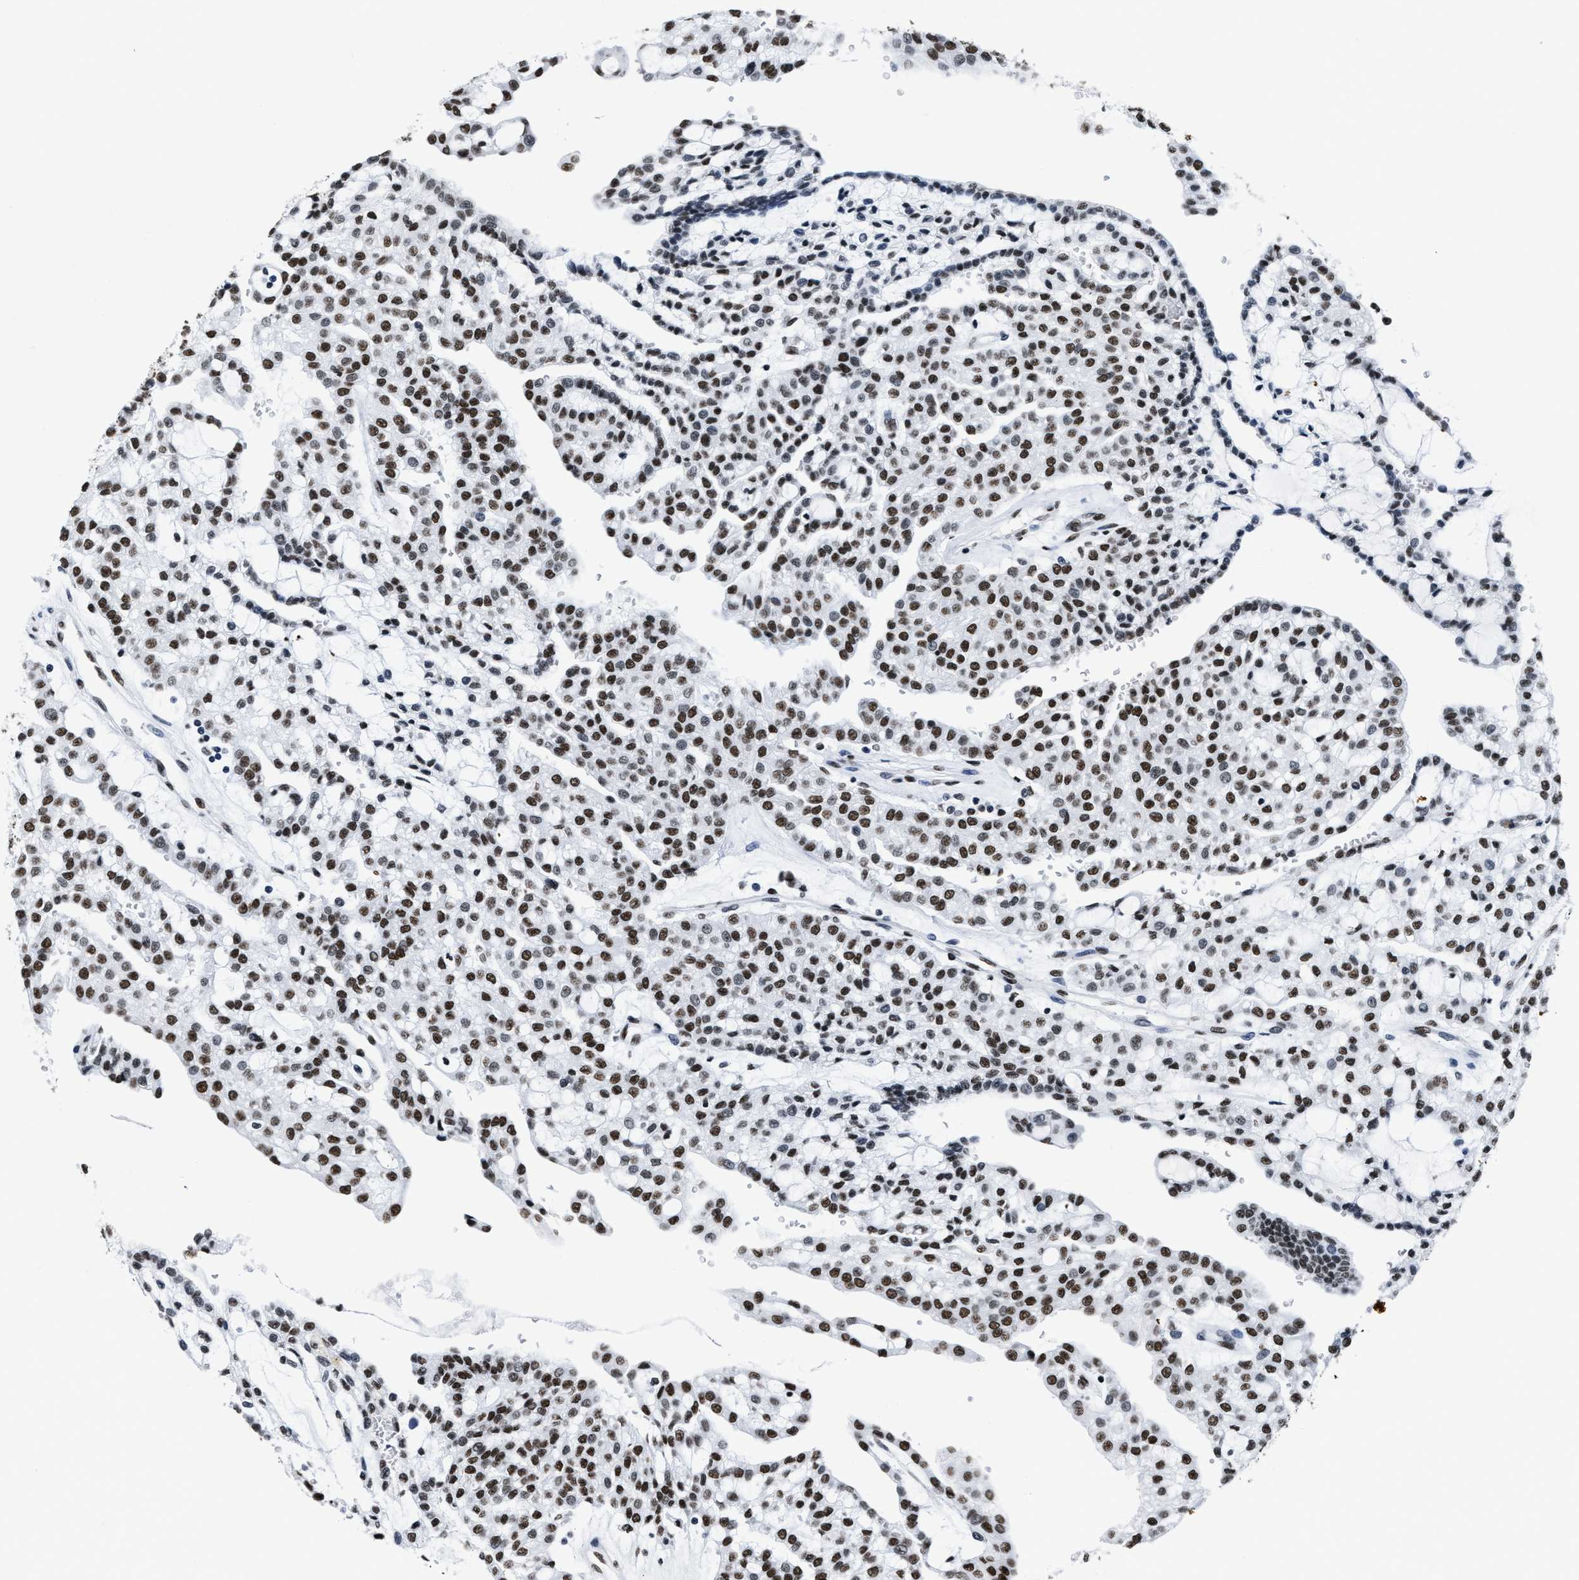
{"staining": {"intensity": "strong", "quantity": ">75%", "location": "nuclear"}, "tissue": "renal cancer", "cell_type": "Tumor cells", "image_type": "cancer", "snomed": [{"axis": "morphology", "description": "Adenocarcinoma, NOS"}, {"axis": "topography", "description": "Kidney"}], "caption": "Human adenocarcinoma (renal) stained with a brown dye displays strong nuclear positive staining in about >75% of tumor cells.", "gene": "SMARCC2", "patient": {"sex": "male", "age": 63}}